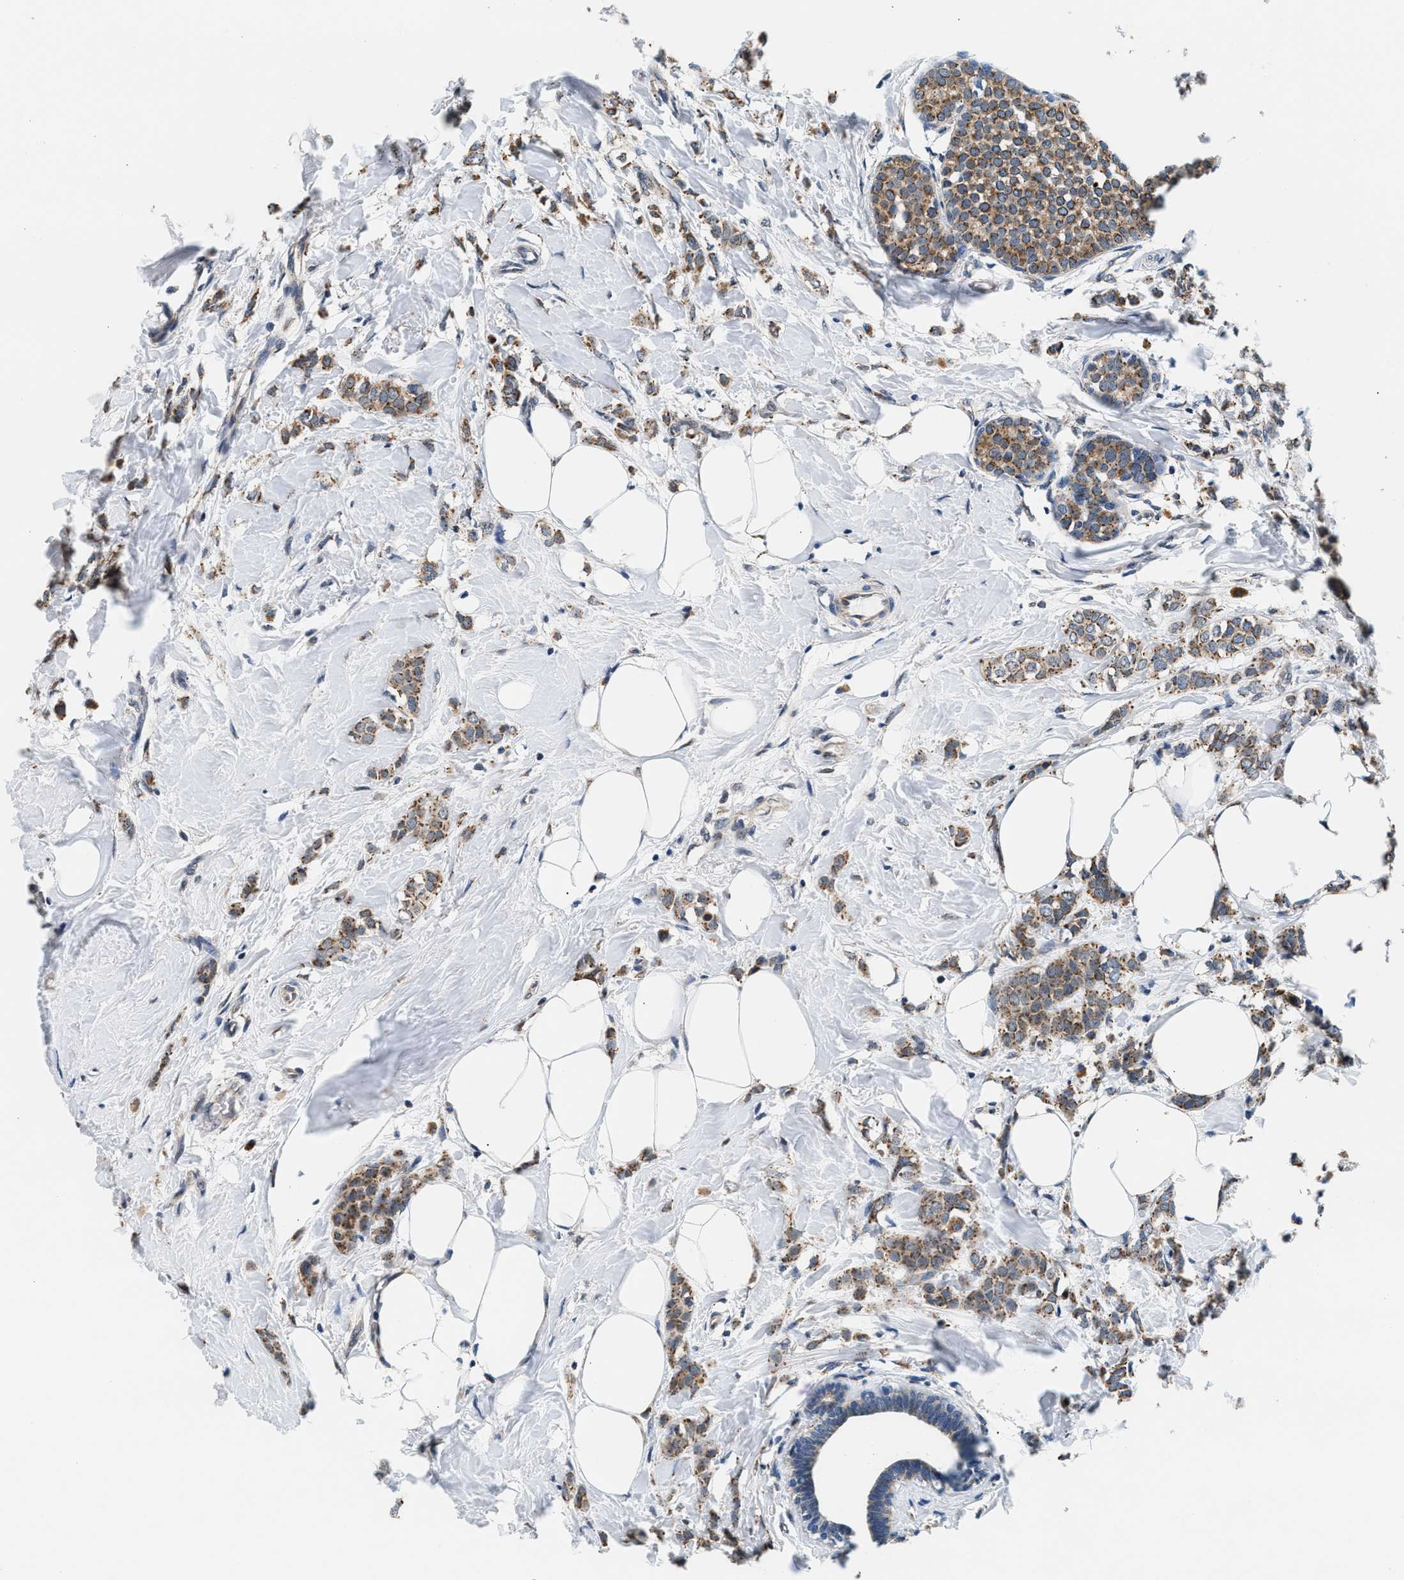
{"staining": {"intensity": "moderate", "quantity": ">75%", "location": "cytoplasmic/membranous"}, "tissue": "breast cancer", "cell_type": "Tumor cells", "image_type": "cancer", "snomed": [{"axis": "morphology", "description": "Lobular carcinoma, in situ"}, {"axis": "morphology", "description": "Lobular carcinoma"}, {"axis": "topography", "description": "Breast"}], "caption": "High-magnification brightfield microscopy of breast cancer (lobular carcinoma in situ) stained with DAB (brown) and counterstained with hematoxylin (blue). tumor cells exhibit moderate cytoplasmic/membranous expression is appreciated in approximately>75% of cells.", "gene": "KCNMB2", "patient": {"sex": "female", "age": 41}}